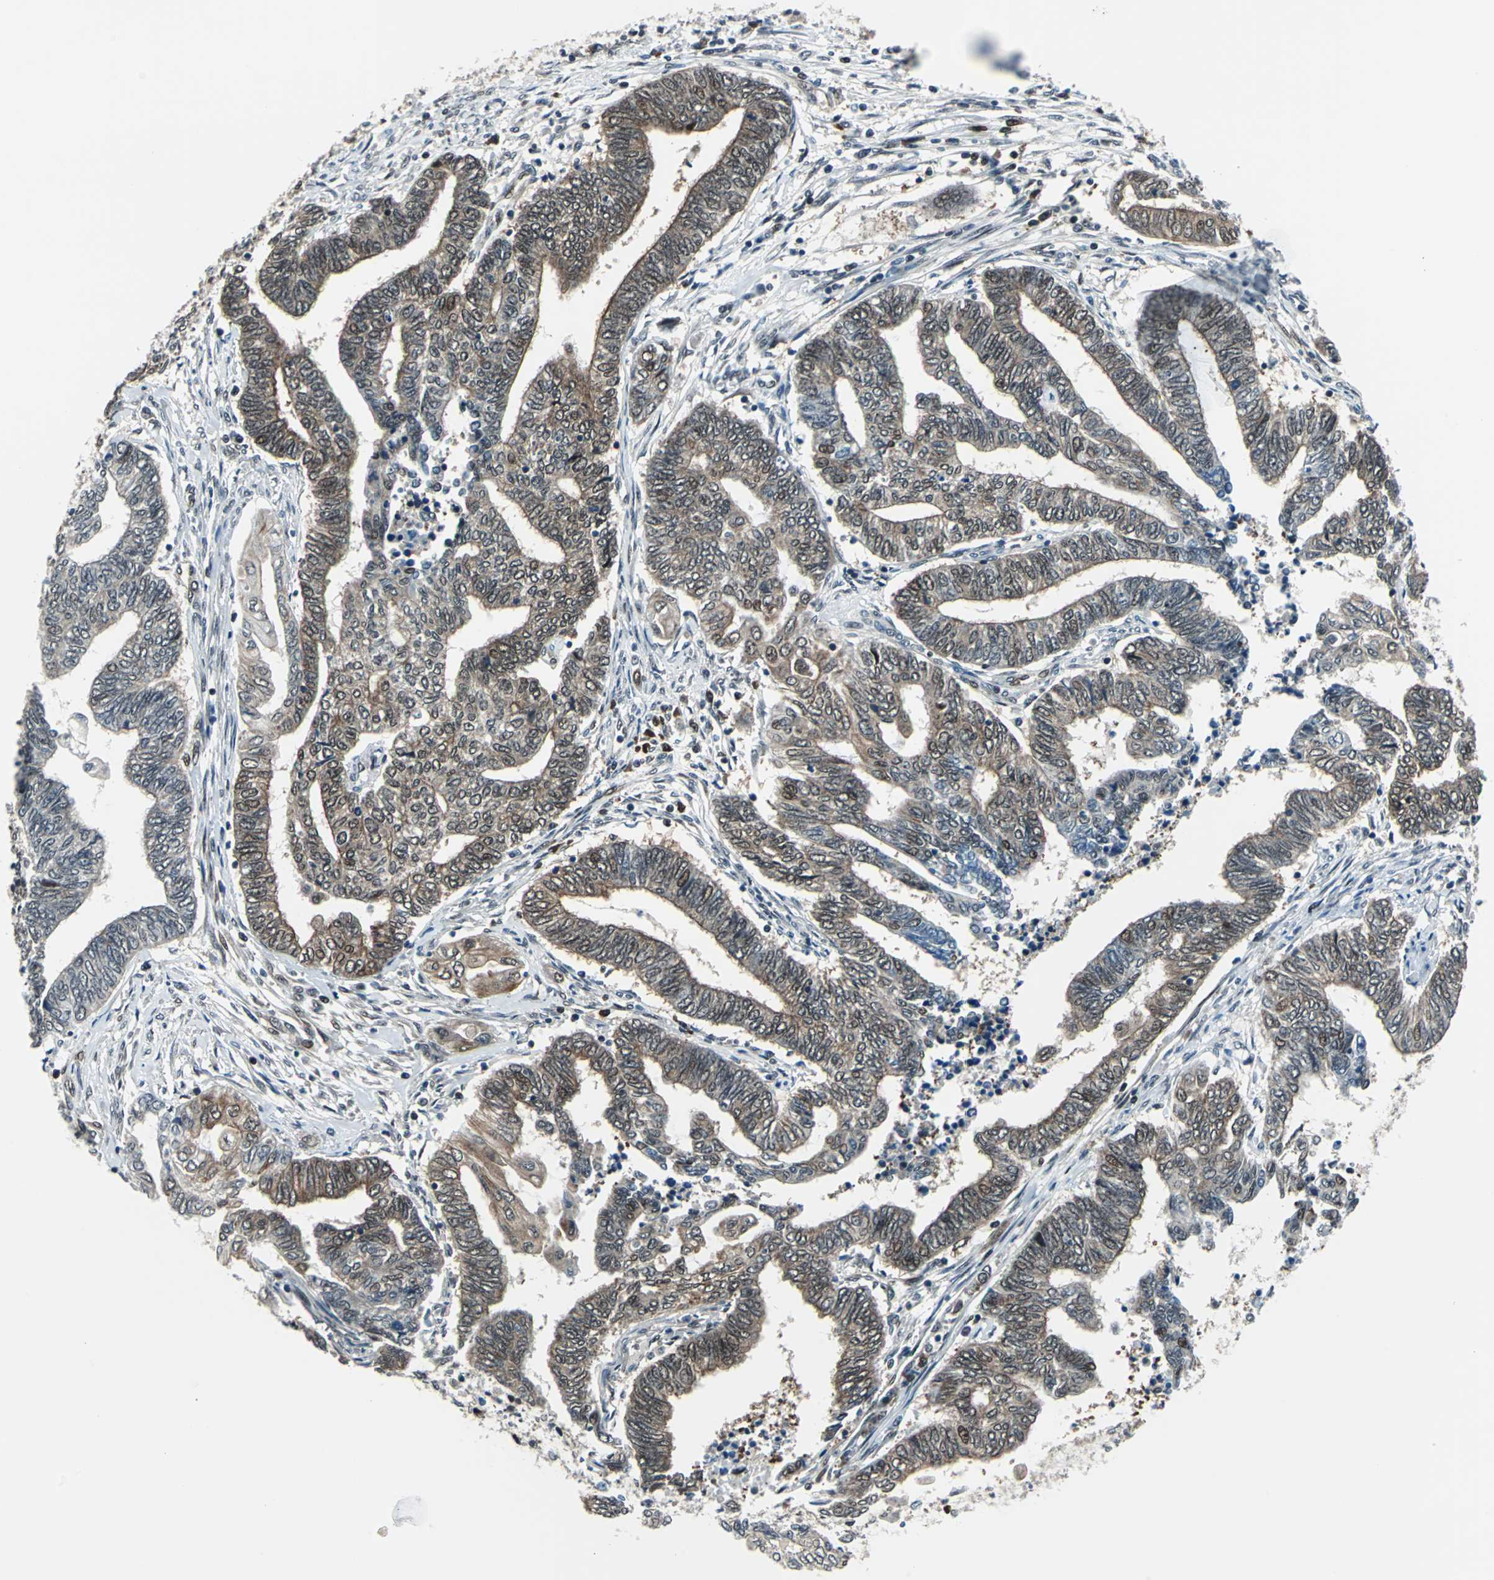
{"staining": {"intensity": "moderate", "quantity": "25%-75%", "location": "cytoplasmic/membranous,nuclear"}, "tissue": "endometrial cancer", "cell_type": "Tumor cells", "image_type": "cancer", "snomed": [{"axis": "morphology", "description": "Adenocarcinoma, NOS"}, {"axis": "topography", "description": "Uterus"}, {"axis": "topography", "description": "Endometrium"}], "caption": "Immunohistochemistry (DAB (3,3'-diaminobenzidine)) staining of adenocarcinoma (endometrial) displays moderate cytoplasmic/membranous and nuclear protein positivity in about 25%-75% of tumor cells. (DAB (3,3'-diaminobenzidine) IHC, brown staining for protein, blue staining for nuclei).", "gene": "POLR3K", "patient": {"sex": "female", "age": 70}}